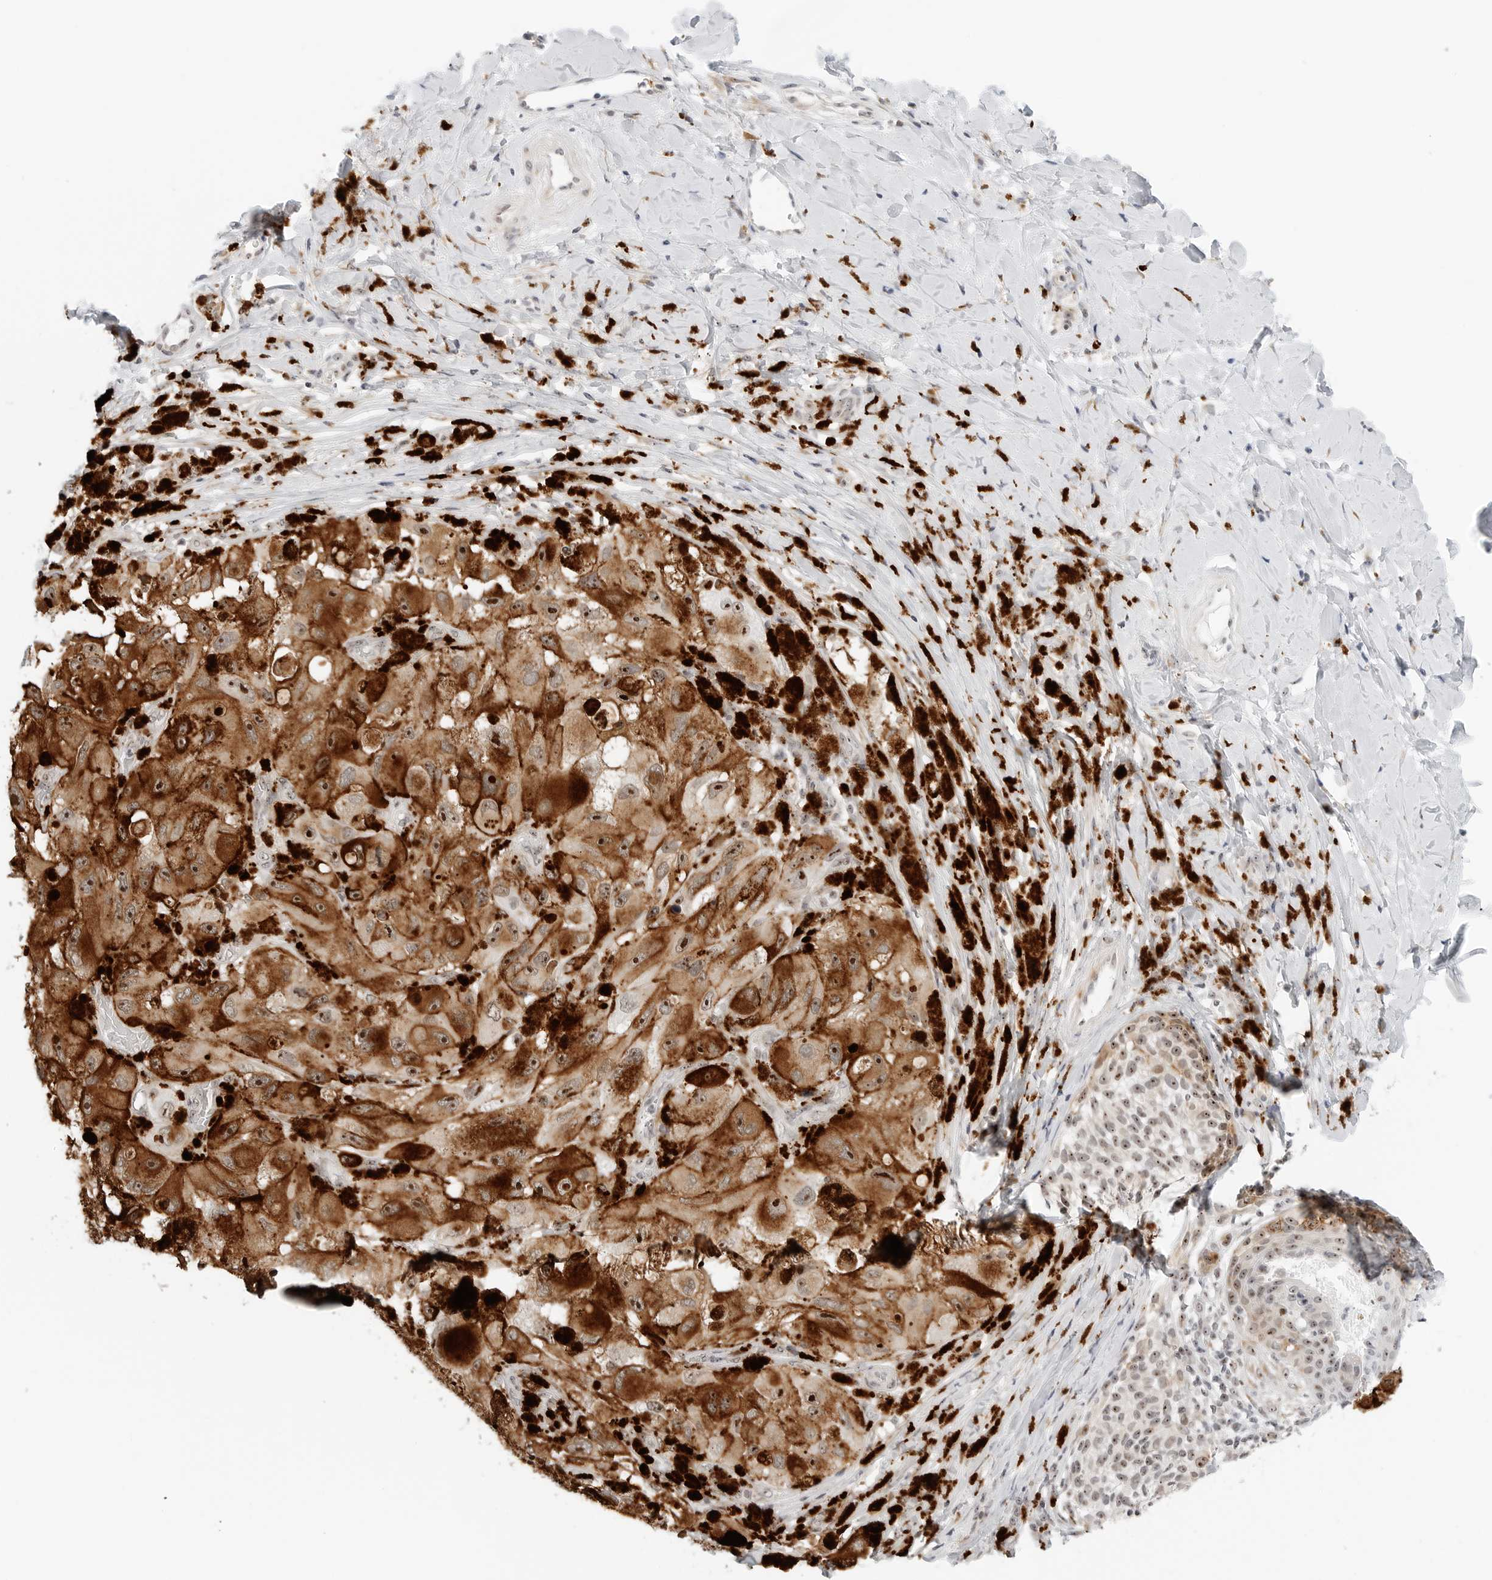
{"staining": {"intensity": "strong", "quantity": ">75%", "location": "cytoplasmic/membranous,nuclear"}, "tissue": "melanoma", "cell_type": "Tumor cells", "image_type": "cancer", "snomed": [{"axis": "morphology", "description": "Malignant melanoma, NOS"}, {"axis": "topography", "description": "Skin"}], "caption": "Melanoma tissue exhibits strong cytoplasmic/membranous and nuclear staining in approximately >75% of tumor cells (Brightfield microscopy of DAB IHC at high magnification).", "gene": "RIMKLA", "patient": {"sex": "female", "age": 73}}